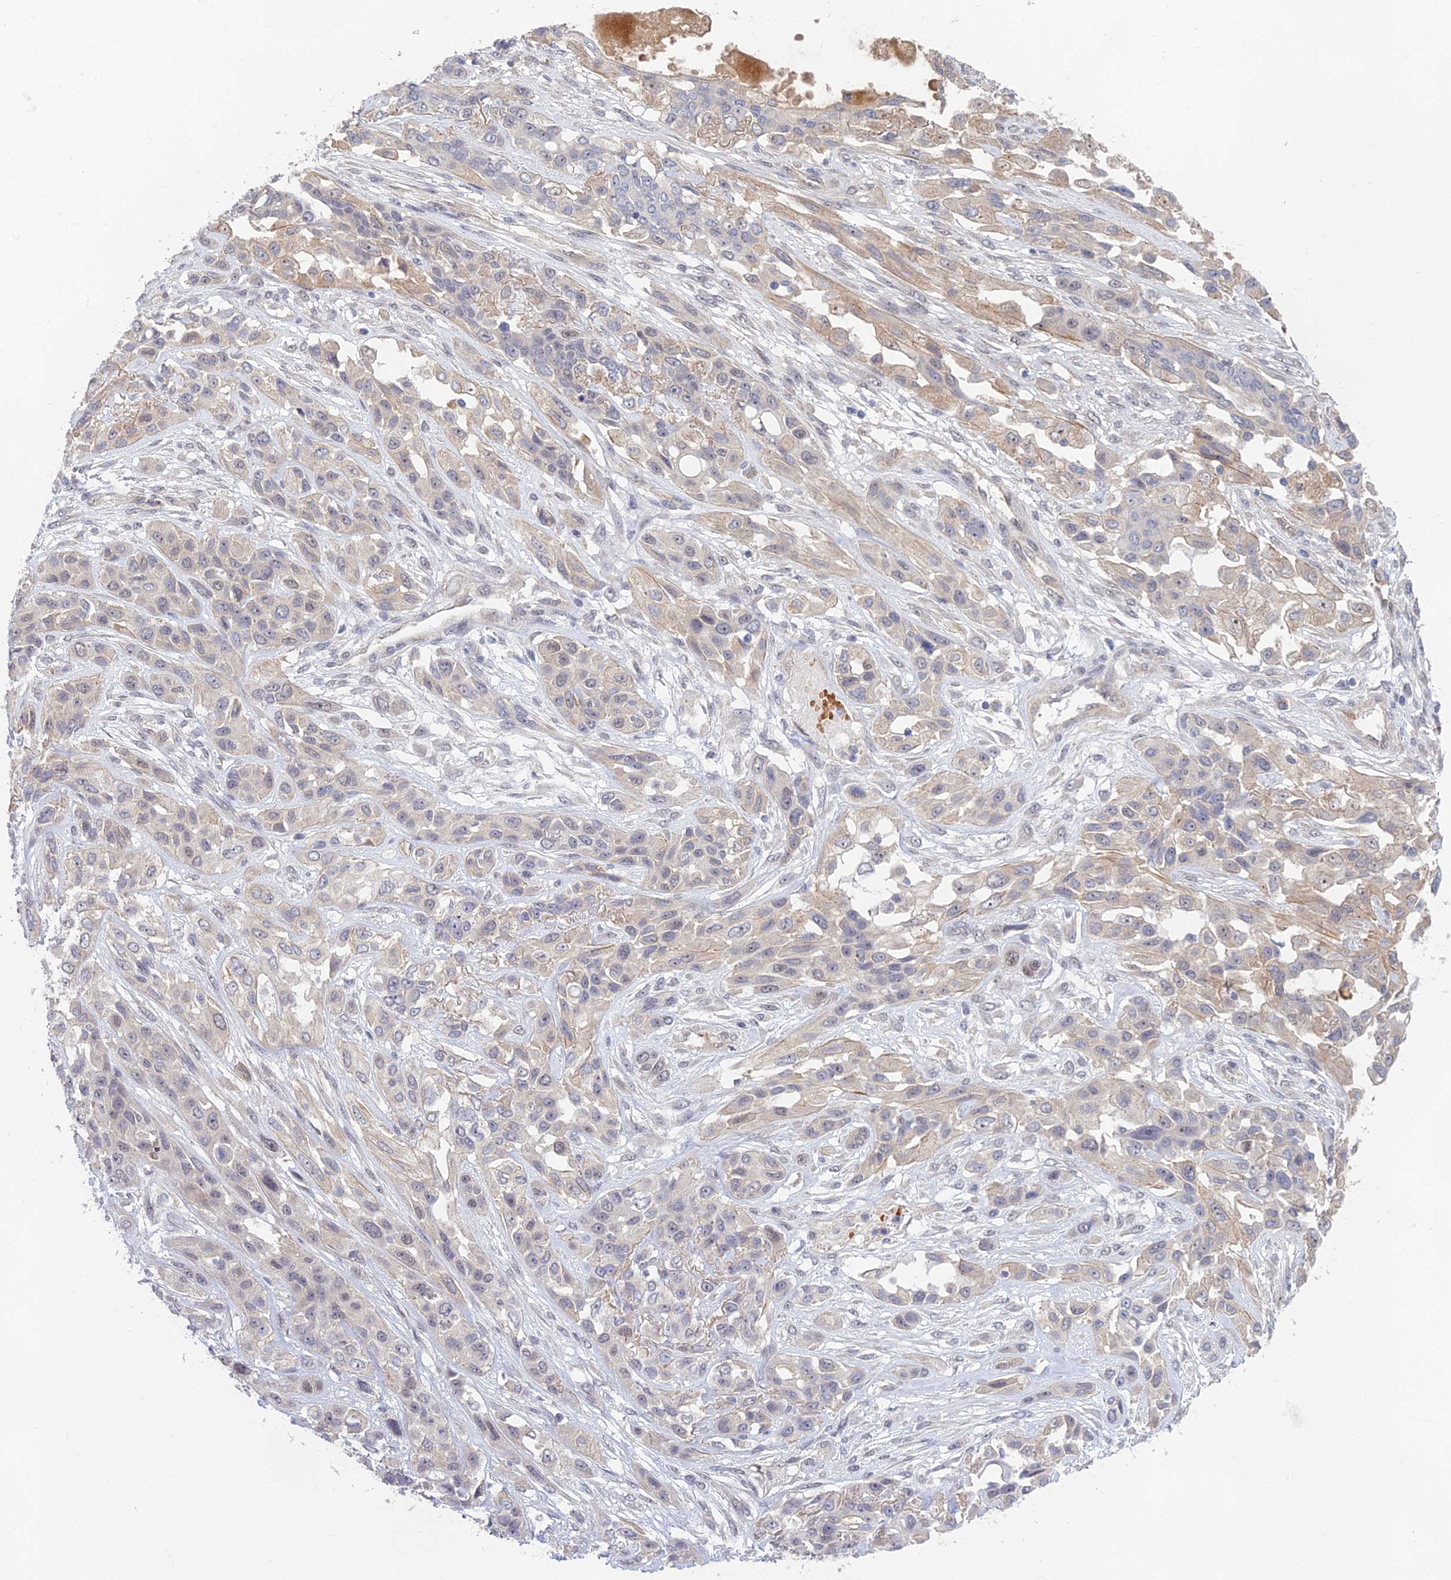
{"staining": {"intensity": "negative", "quantity": "none", "location": "none"}, "tissue": "lung cancer", "cell_type": "Tumor cells", "image_type": "cancer", "snomed": [{"axis": "morphology", "description": "Squamous cell carcinoma, NOS"}, {"axis": "topography", "description": "Lung"}], "caption": "A high-resolution photomicrograph shows IHC staining of squamous cell carcinoma (lung), which exhibits no significant staining in tumor cells. (DAB immunohistochemistry (IHC) with hematoxylin counter stain).", "gene": "EARS2", "patient": {"sex": "female", "age": 70}}